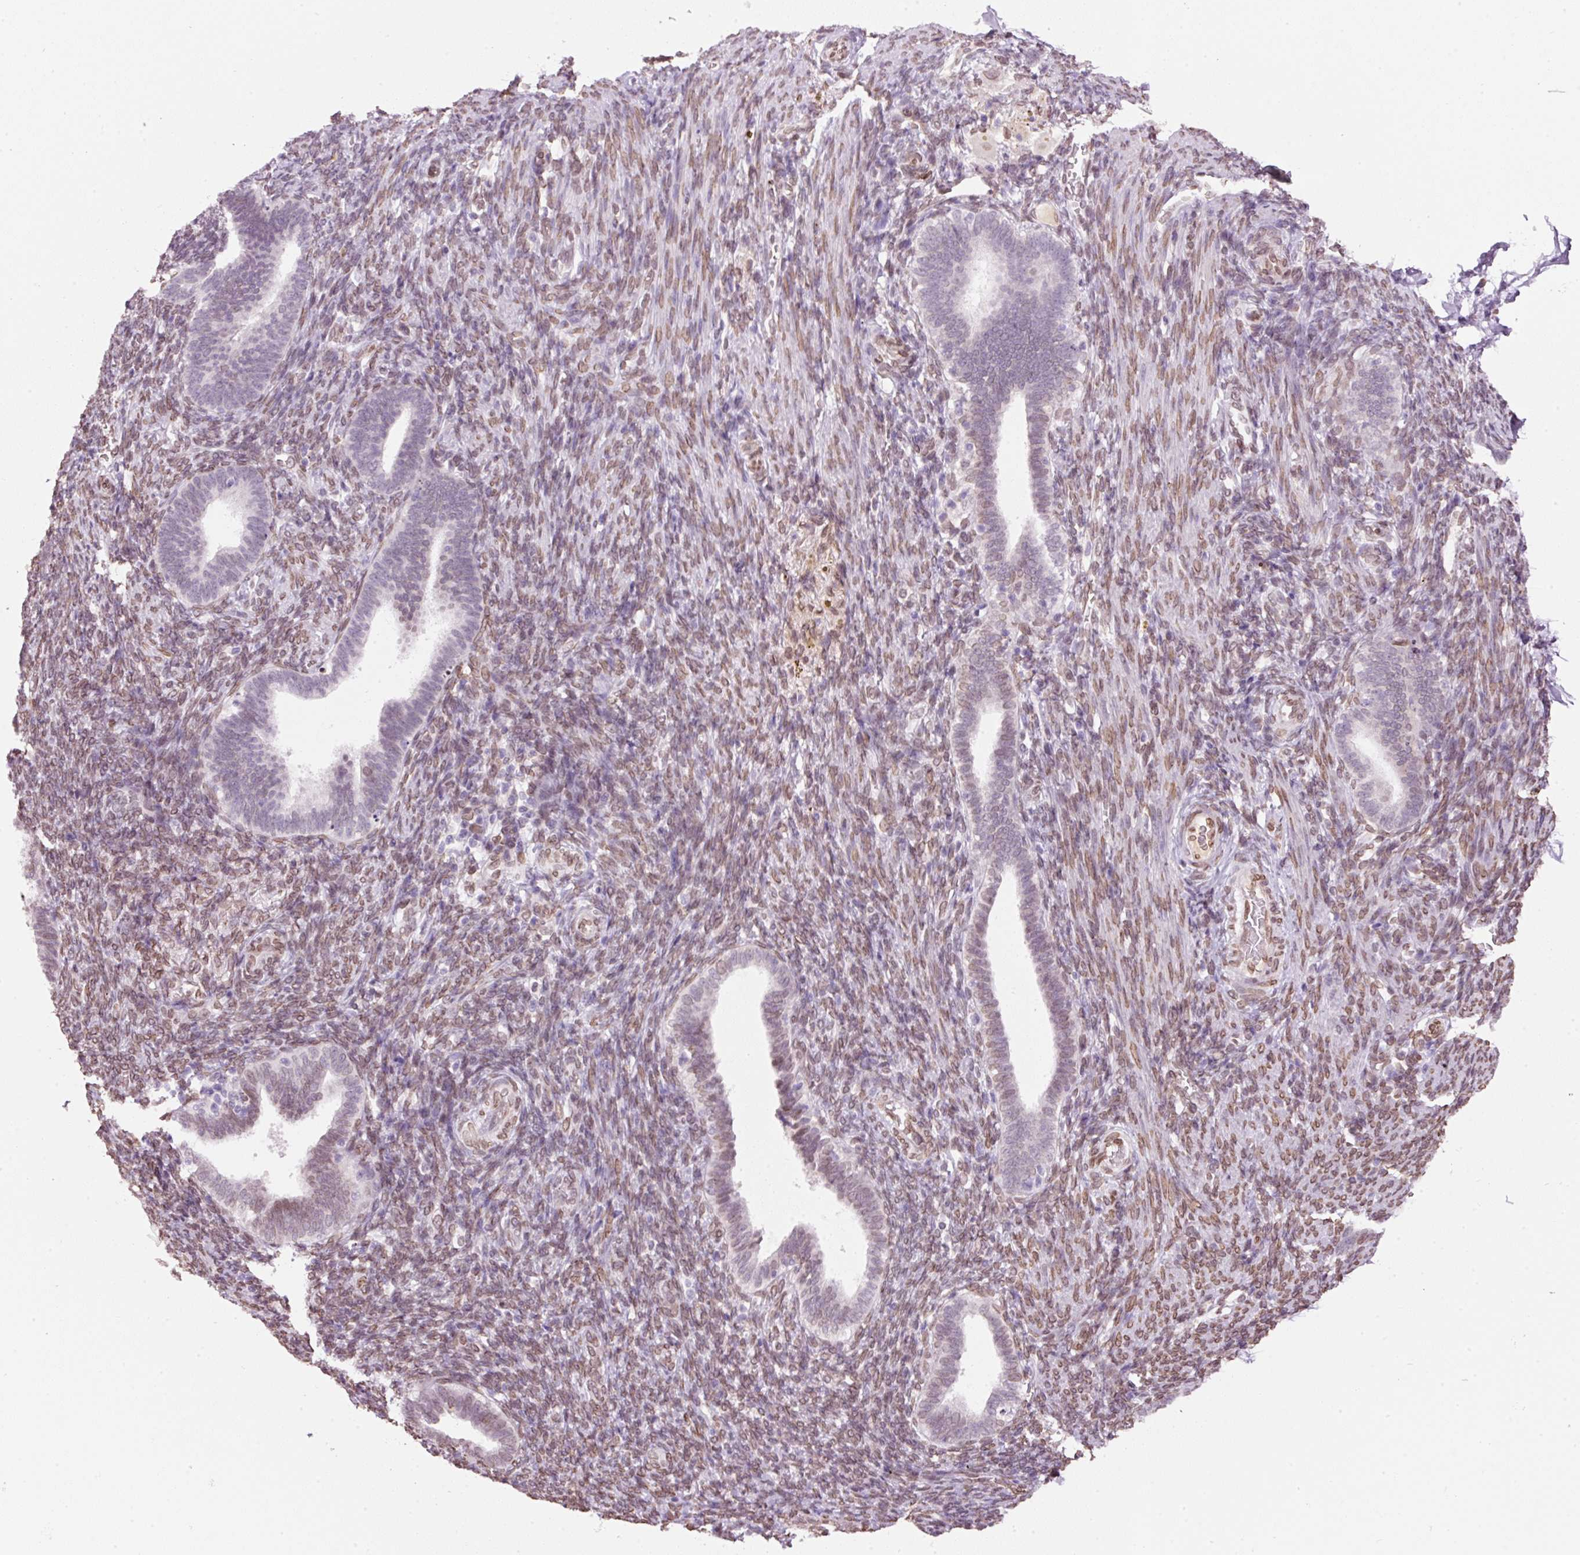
{"staining": {"intensity": "moderate", "quantity": "25%-75%", "location": "cytoplasmic/membranous,nuclear"}, "tissue": "endometrium", "cell_type": "Cells in endometrial stroma", "image_type": "normal", "snomed": [{"axis": "morphology", "description": "Normal tissue, NOS"}, {"axis": "topography", "description": "Endometrium"}], "caption": "The immunohistochemical stain shows moderate cytoplasmic/membranous,nuclear expression in cells in endometrial stroma of unremarkable endometrium. The protein of interest is shown in brown color, while the nuclei are stained blue.", "gene": "ZNF224", "patient": {"sex": "female", "age": 34}}